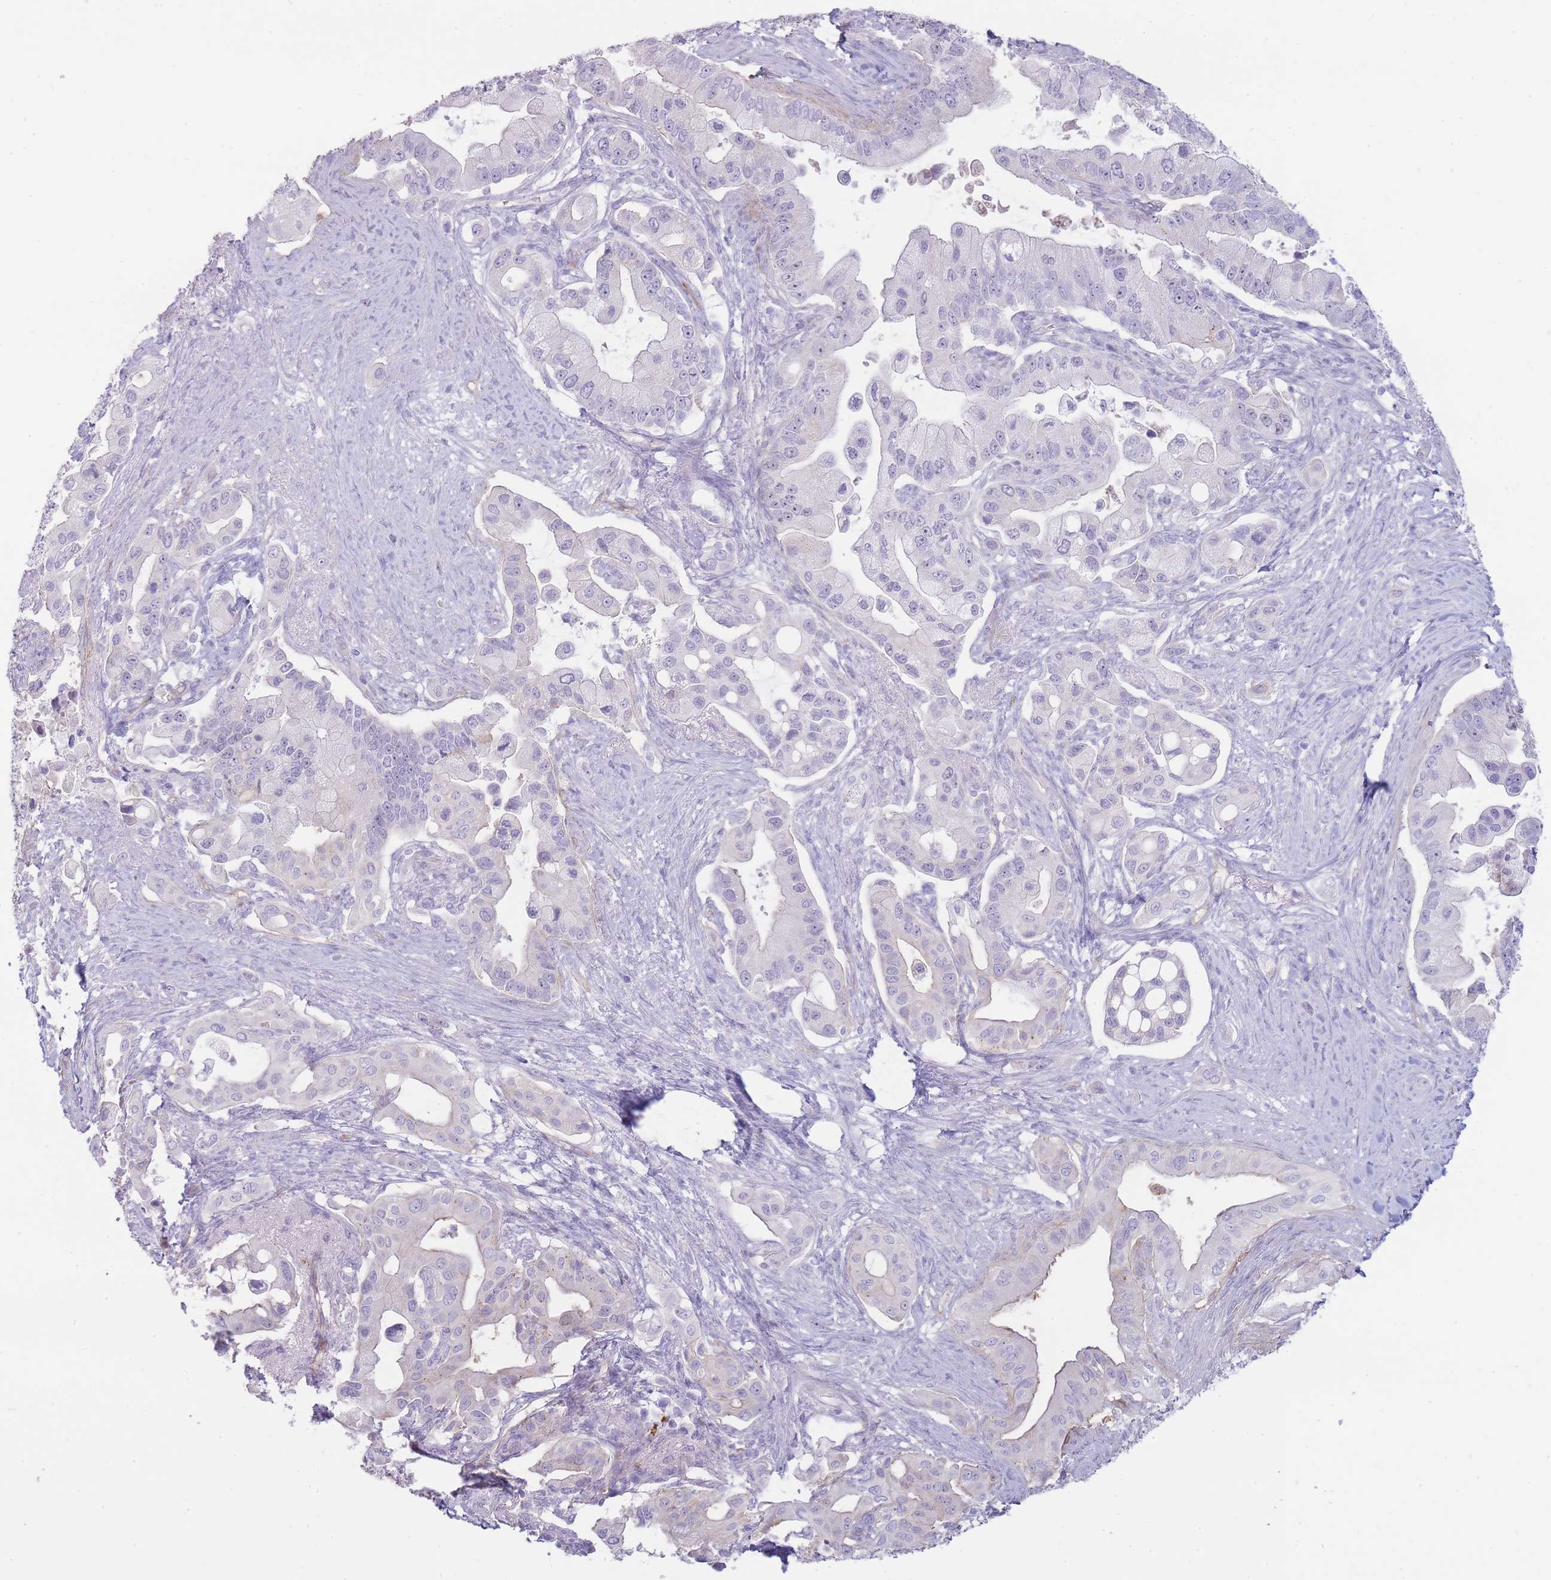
{"staining": {"intensity": "negative", "quantity": "none", "location": "none"}, "tissue": "pancreatic cancer", "cell_type": "Tumor cells", "image_type": "cancer", "snomed": [{"axis": "morphology", "description": "Adenocarcinoma, NOS"}, {"axis": "topography", "description": "Pancreas"}], "caption": "Micrograph shows no protein expression in tumor cells of adenocarcinoma (pancreatic) tissue. Brightfield microscopy of IHC stained with DAB (brown) and hematoxylin (blue), captured at high magnification.", "gene": "UTP14A", "patient": {"sex": "male", "age": 57}}